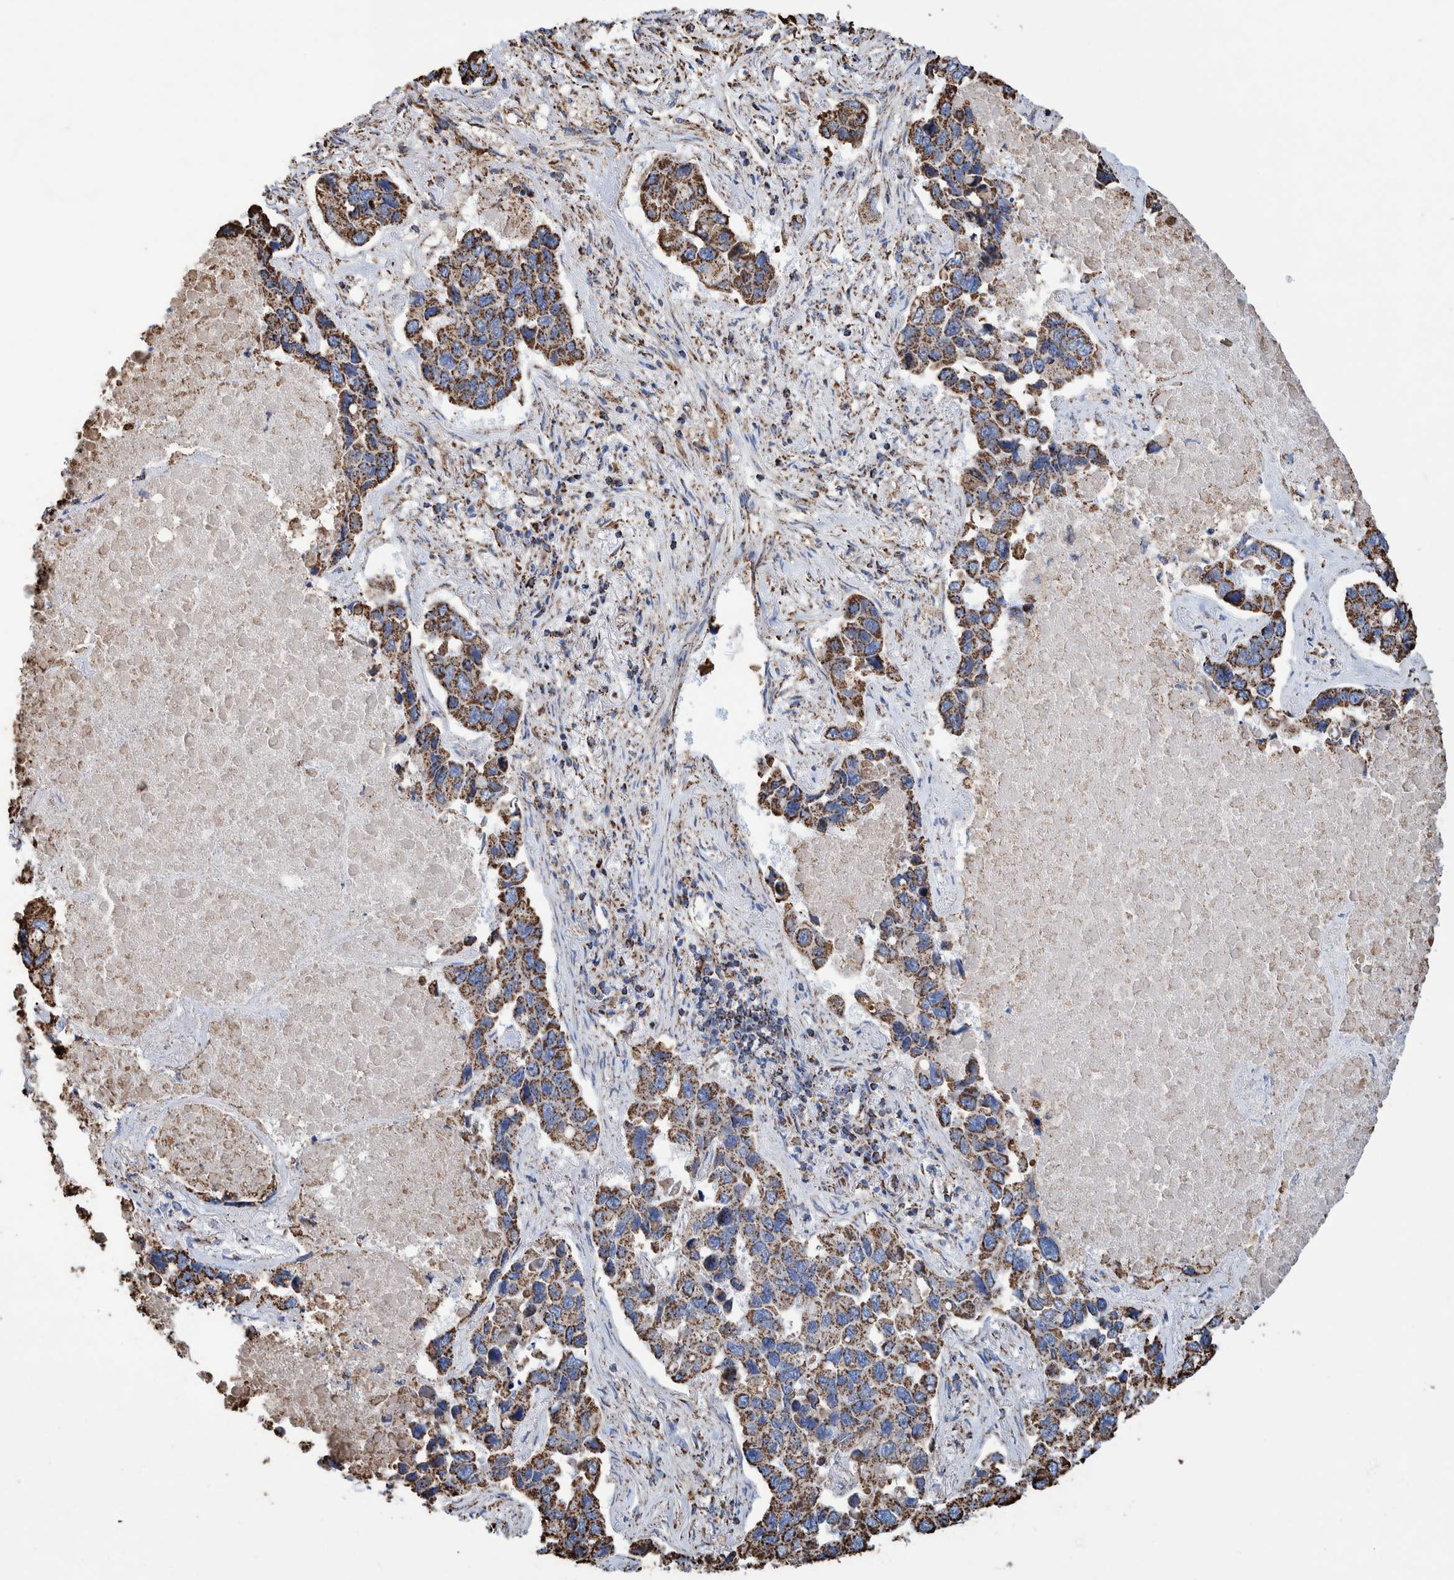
{"staining": {"intensity": "strong", "quantity": ">75%", "location": "cytoplasmic/membranous"}, "tissue": "lung cancer", "cell_type": "Tumor cells", "image_type": "cancer", "snomed": [{"axis": "morphology", "description": "Adenocarcinoma, NOS"}, {"axis": "topography", "description": "Lung"}], "caption": "The micrograph reveals a brown stain indicating the presence of a protein in the cytoplasmic/membranous of tumor cells in lung adenocarcinoma.", "gene": "VPS26C", "patient": {"sex": "male", "age": 64}}